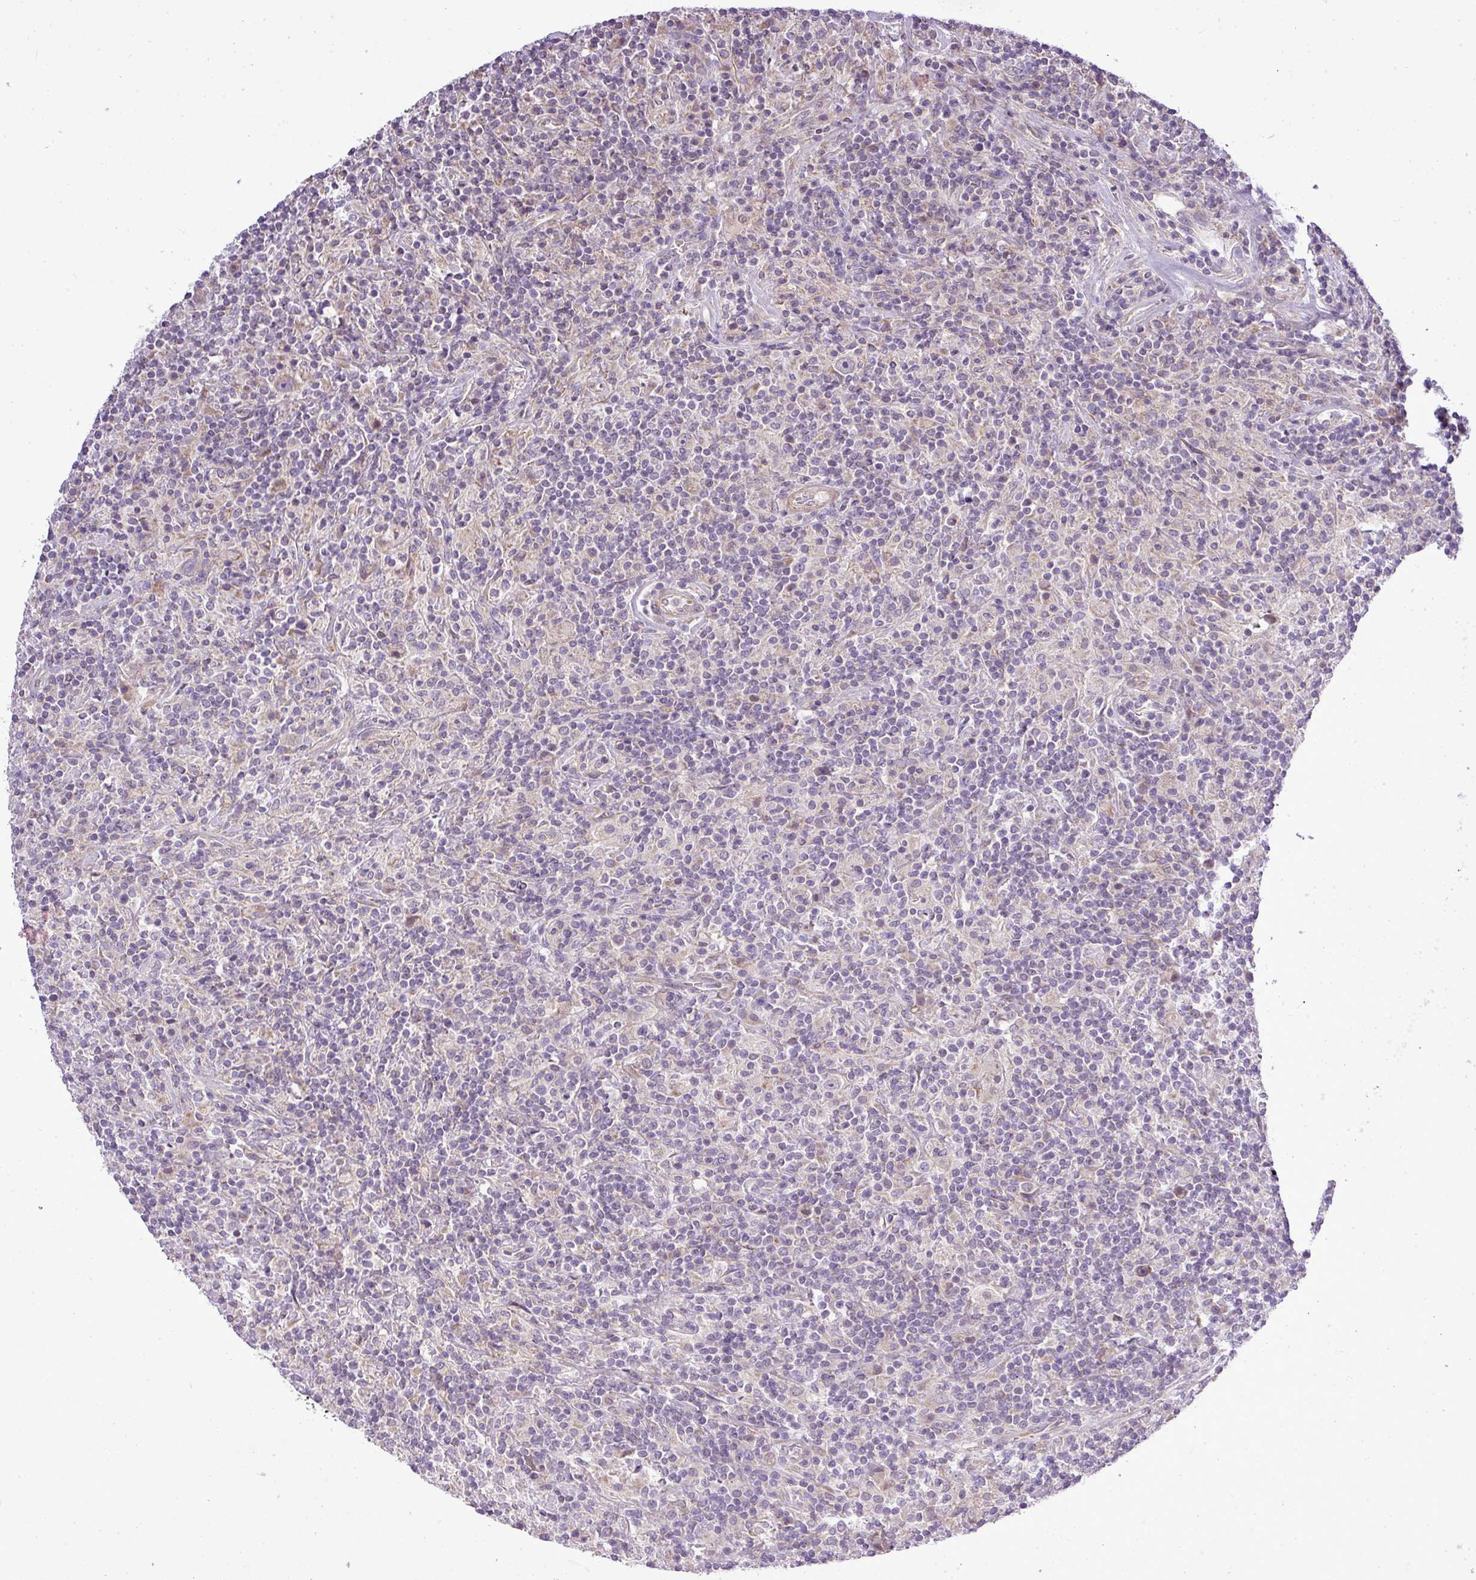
{"staining": {"intensity": "weak", "quantity": "25%-75%", "location": "cytoplasmic/membranous"}, "tissue": "lymphoma", "cell_type": "Tumor cells", "image_type": "cancer", "snomed": [{"axis": "morphology", "description": "Hodgkin's disease, NOS"}, {"axis": "topography", "description": "Lymph node"}], "caption": "Lymphoma stained with DAB immunohistochemistry shows low levels of weak cytoplasmic/membranous positivity in about 25%-75% of tumor cells.", "gene": "ZDHHC1", "patient": {"sex": "male", "age": 70}}